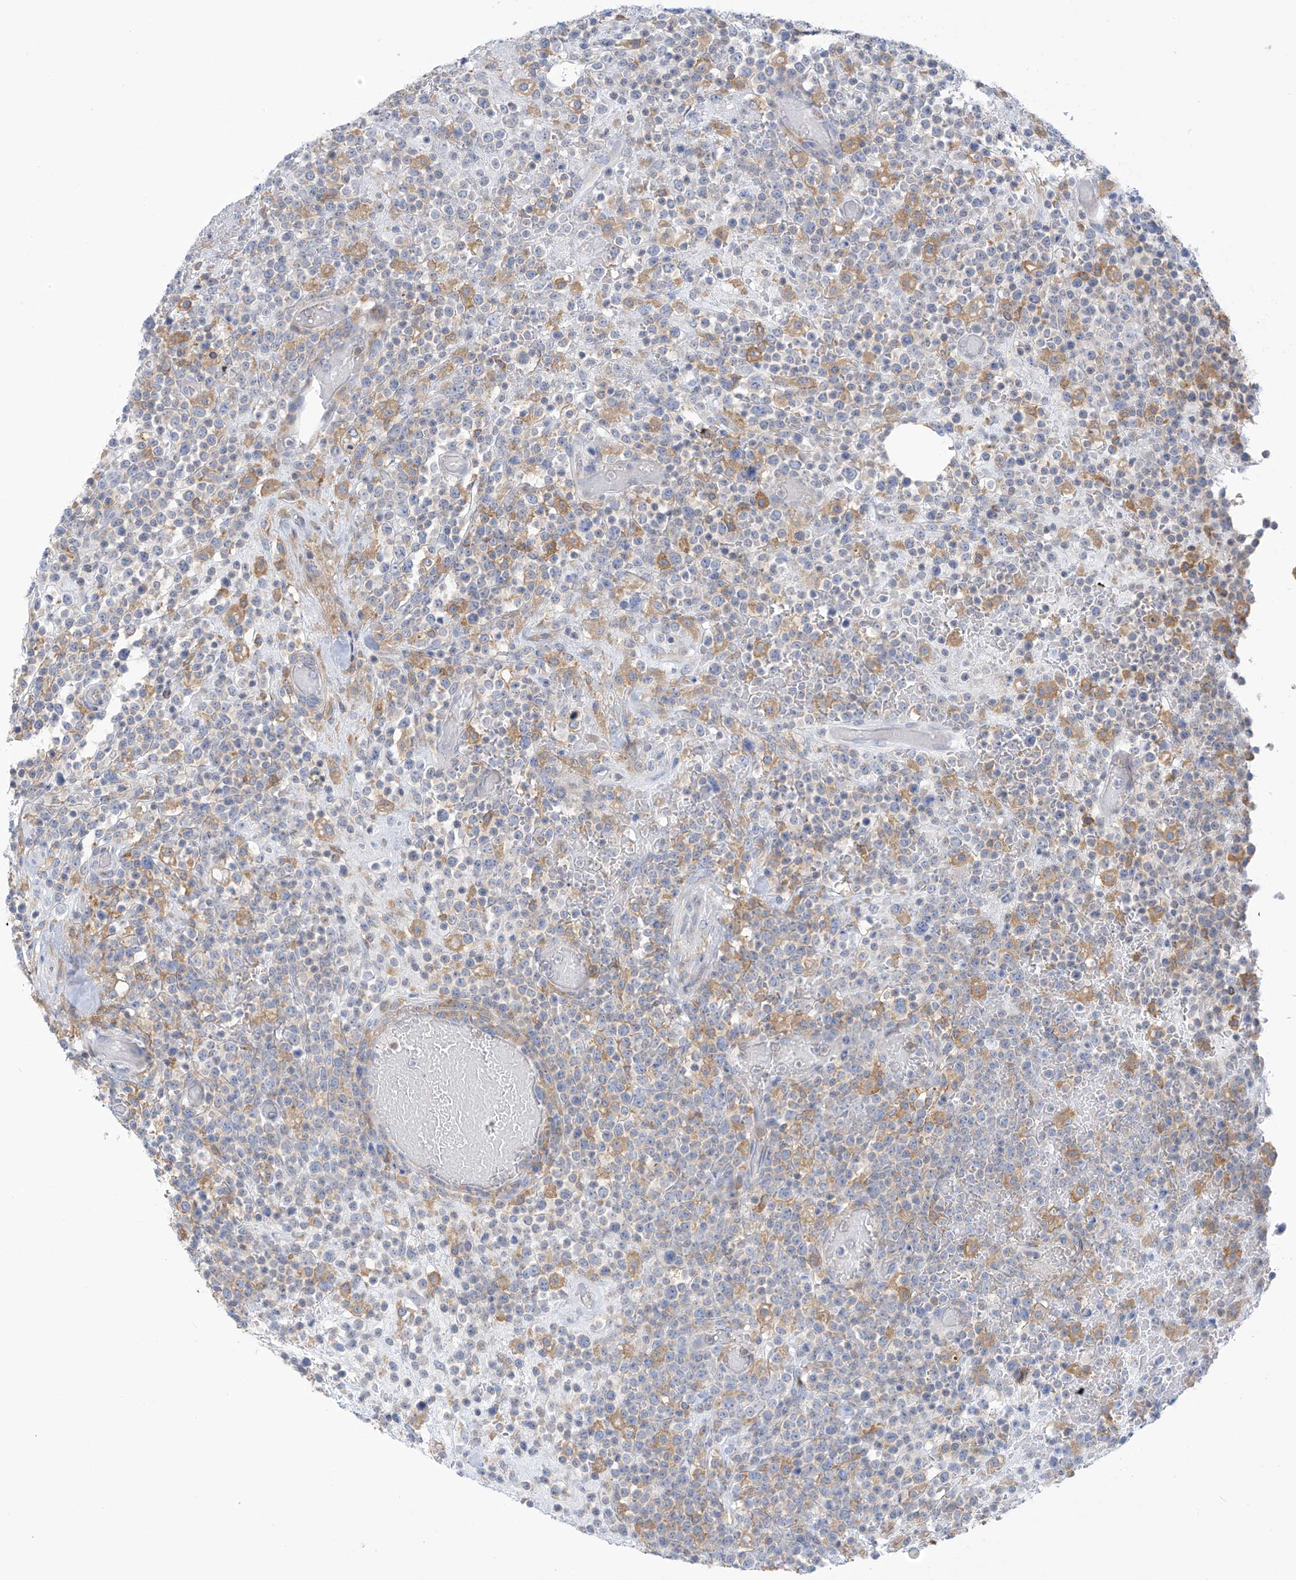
{"staining": {"intensity": "negative", "quantity": "none", "location": "none"}, "tissue": "lymphoma", "cell_type": "Tumor cells", "image_type": "cancer", "snomed": [{"axis": "morphology", "description": "Malignant lymphoma, non-Hodgkin's type, High grade"}, {"axis": "topography", "description": "Colon"}], "caption": "There is no significant staining in tumor cells of lymphoma.", "gene": "SLC6A12", "patient": {"sex": "female", "age": 53}}